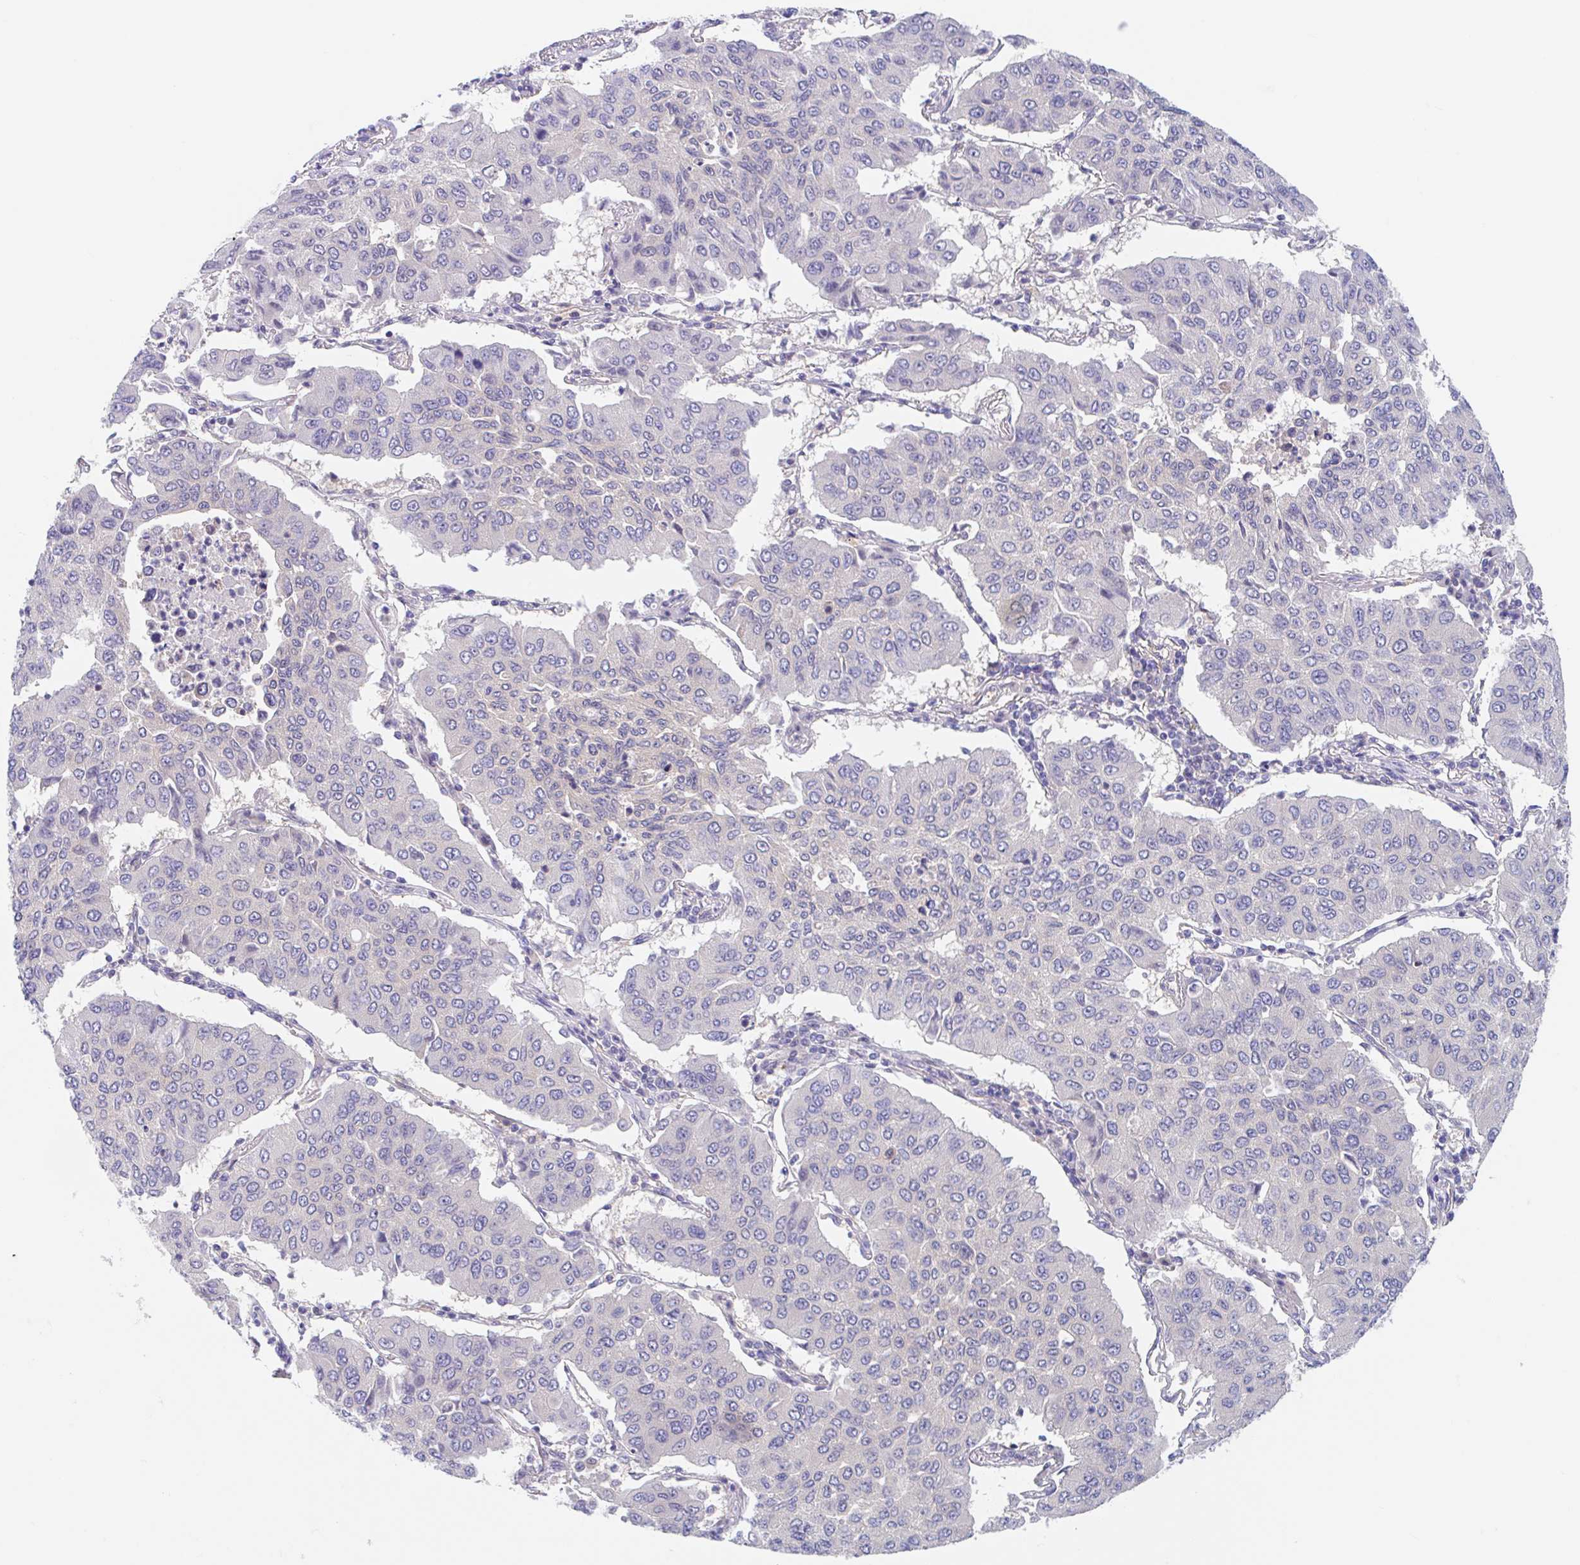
{"staining": {"intensity": "negative", "quantity": "none", "location": "none"}, "tissue": "lung cancer", "cell_type": "Tumor cells", "image_type": "cancer", "snomed": [{"axis": "morphology", "description": "Squamous cell carcinoma, NOS"}, {"axis": "topography", "description": "Lung"}], "caption": "A high-resolution micrograph shows immunohistochemistry (IHC) staining of squamous cell carcinoma (lung), which demonstrates no significant expression in tumor cells.", "gene": "TMEM86A", "patient": {"sex": "male", "age": 74}}